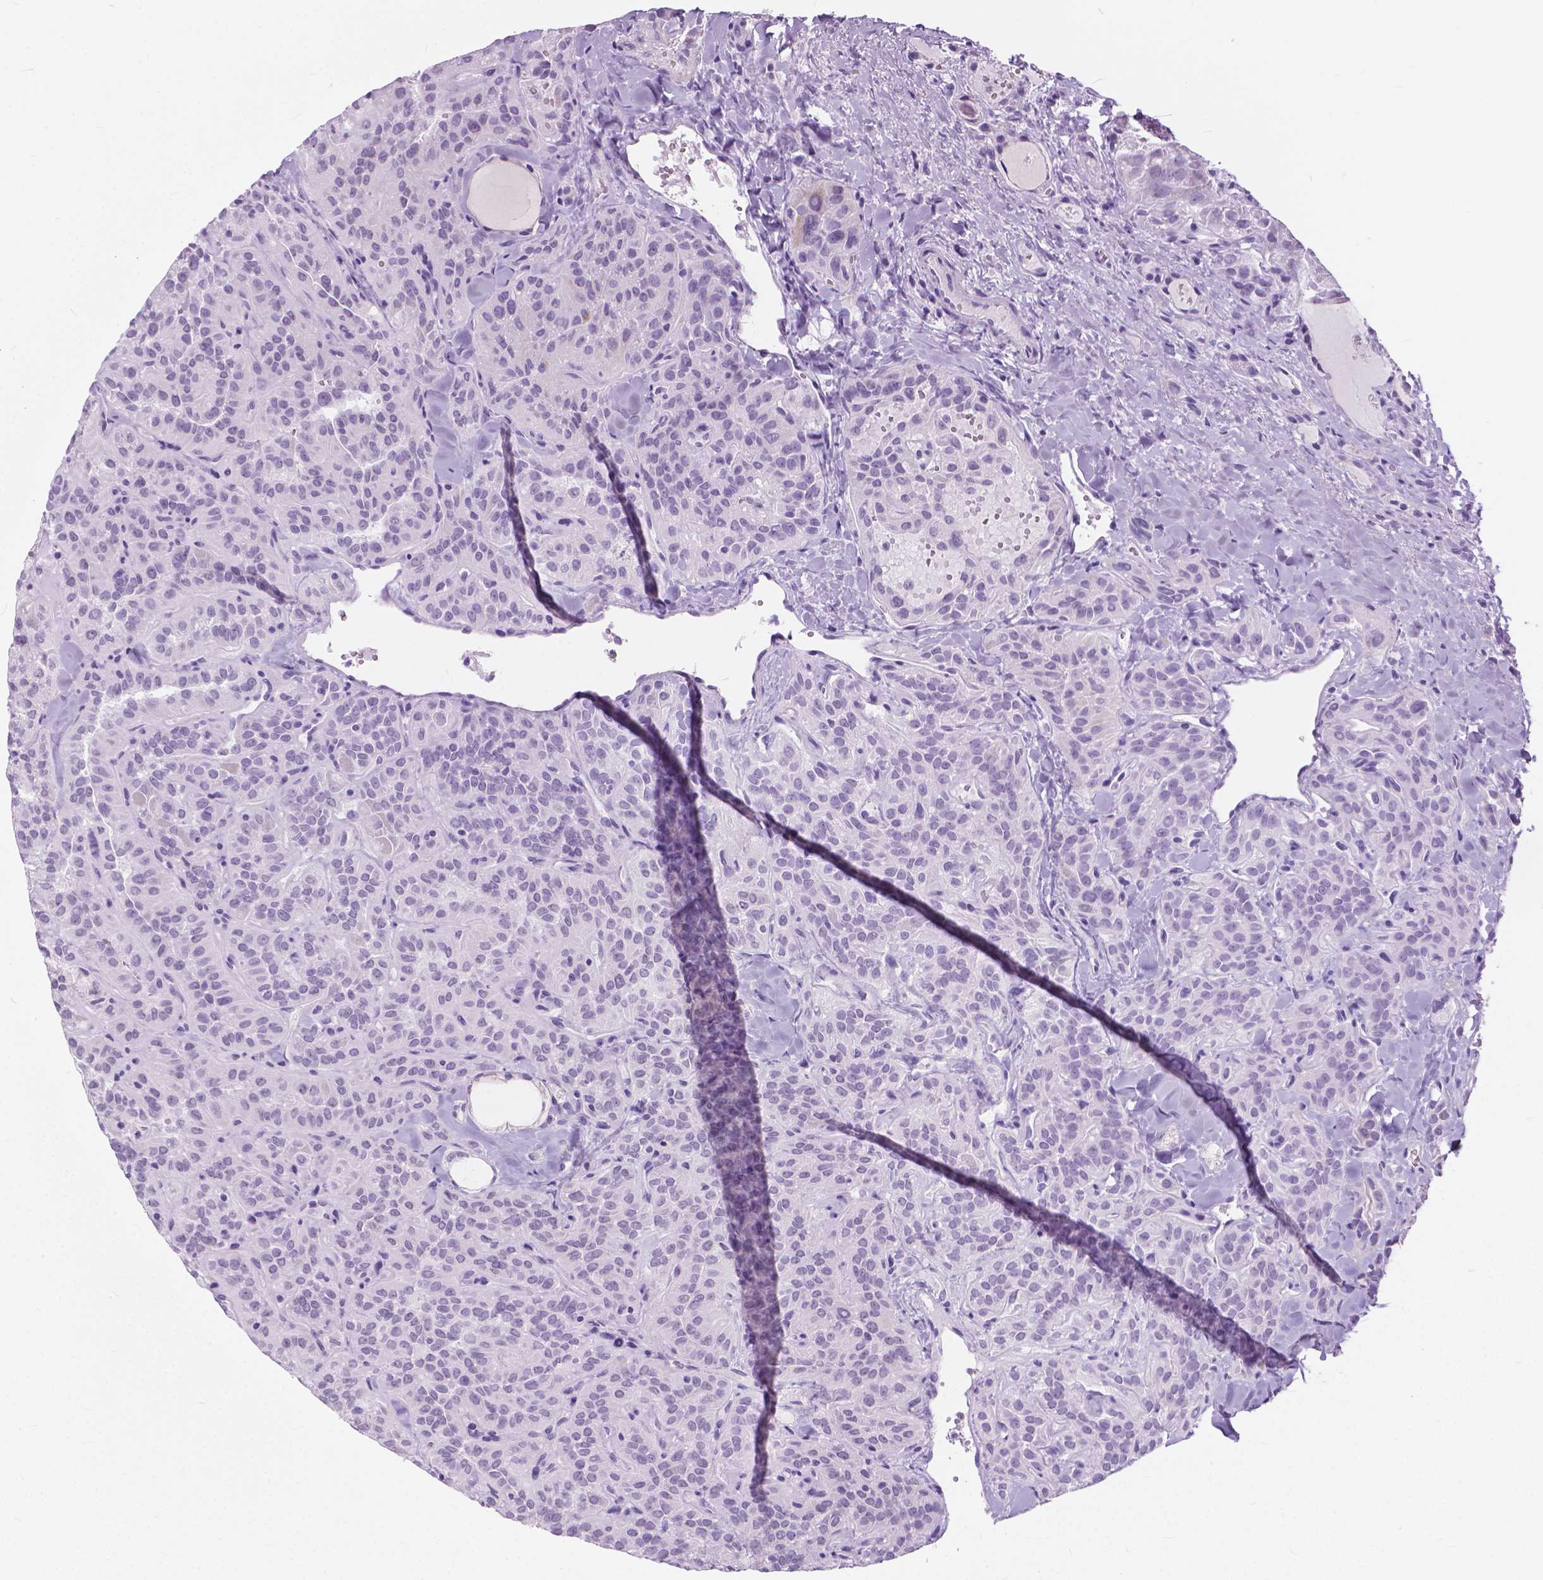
{"staining": {"intensity": "negative", "quantity": "none", "location": "none"}, "tissue": "thyroid cancer", "cell_type": "Tumor cells", "image_type": "cancer", "snomed": [{"axis": "morphology", "description": "Papillary adenocarcinoma, NOS"}, {"axis": "topography", "description": "Thyroid gland"}], "caption": "The image exhibits no staining of tumor cells in papillary adenocarcinoma (thyroid). (DAB (3,3'-diaminobenzidine) immunohistochemistry visualized using brightfield microscopy, high magnification).", "gene": "HTR2B", "patient": {"sex": "female", "age": 45}}